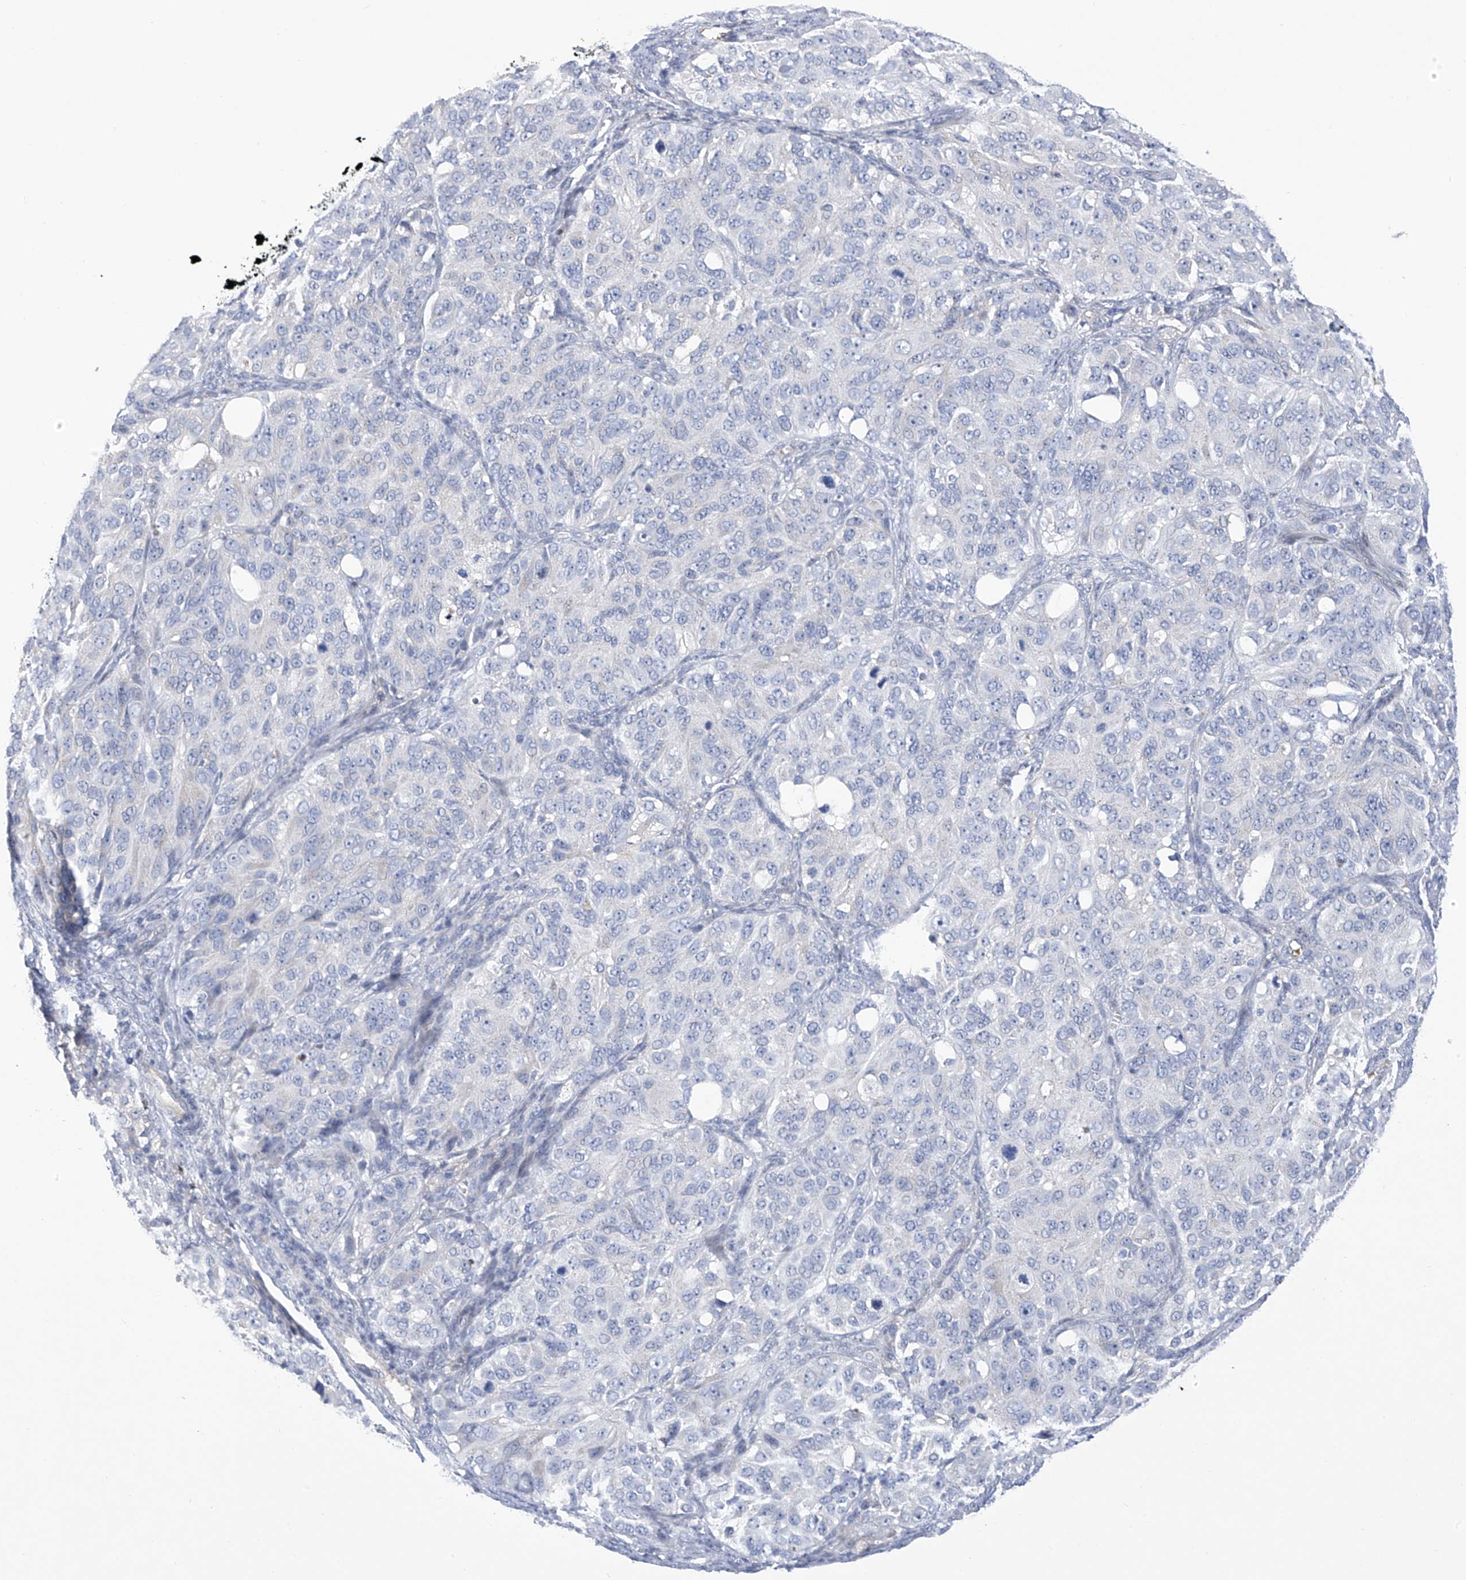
{"staining": {"intensity": "negative", "quantity": "none", "location": "none"}, "tissue": "ovarian cancer", "cell_type": "Tumor cells", "image_type": "cancer", "snomed": [{"axis": "morphology", "description": "Carcinoma, endometroid"}, {"axis": "topography", "description": "Ovary"}], "caption": "This micrograph is of ovarian cancer (endometroid carcinoma) stained with immunohistochemistry (IHC) to label a protein in brown with the nuclei are counter-stained blue. There is no expression in tumor cells.", "gene": "SLCO4A1", "patient": {"sex": "female", "age": 51}}